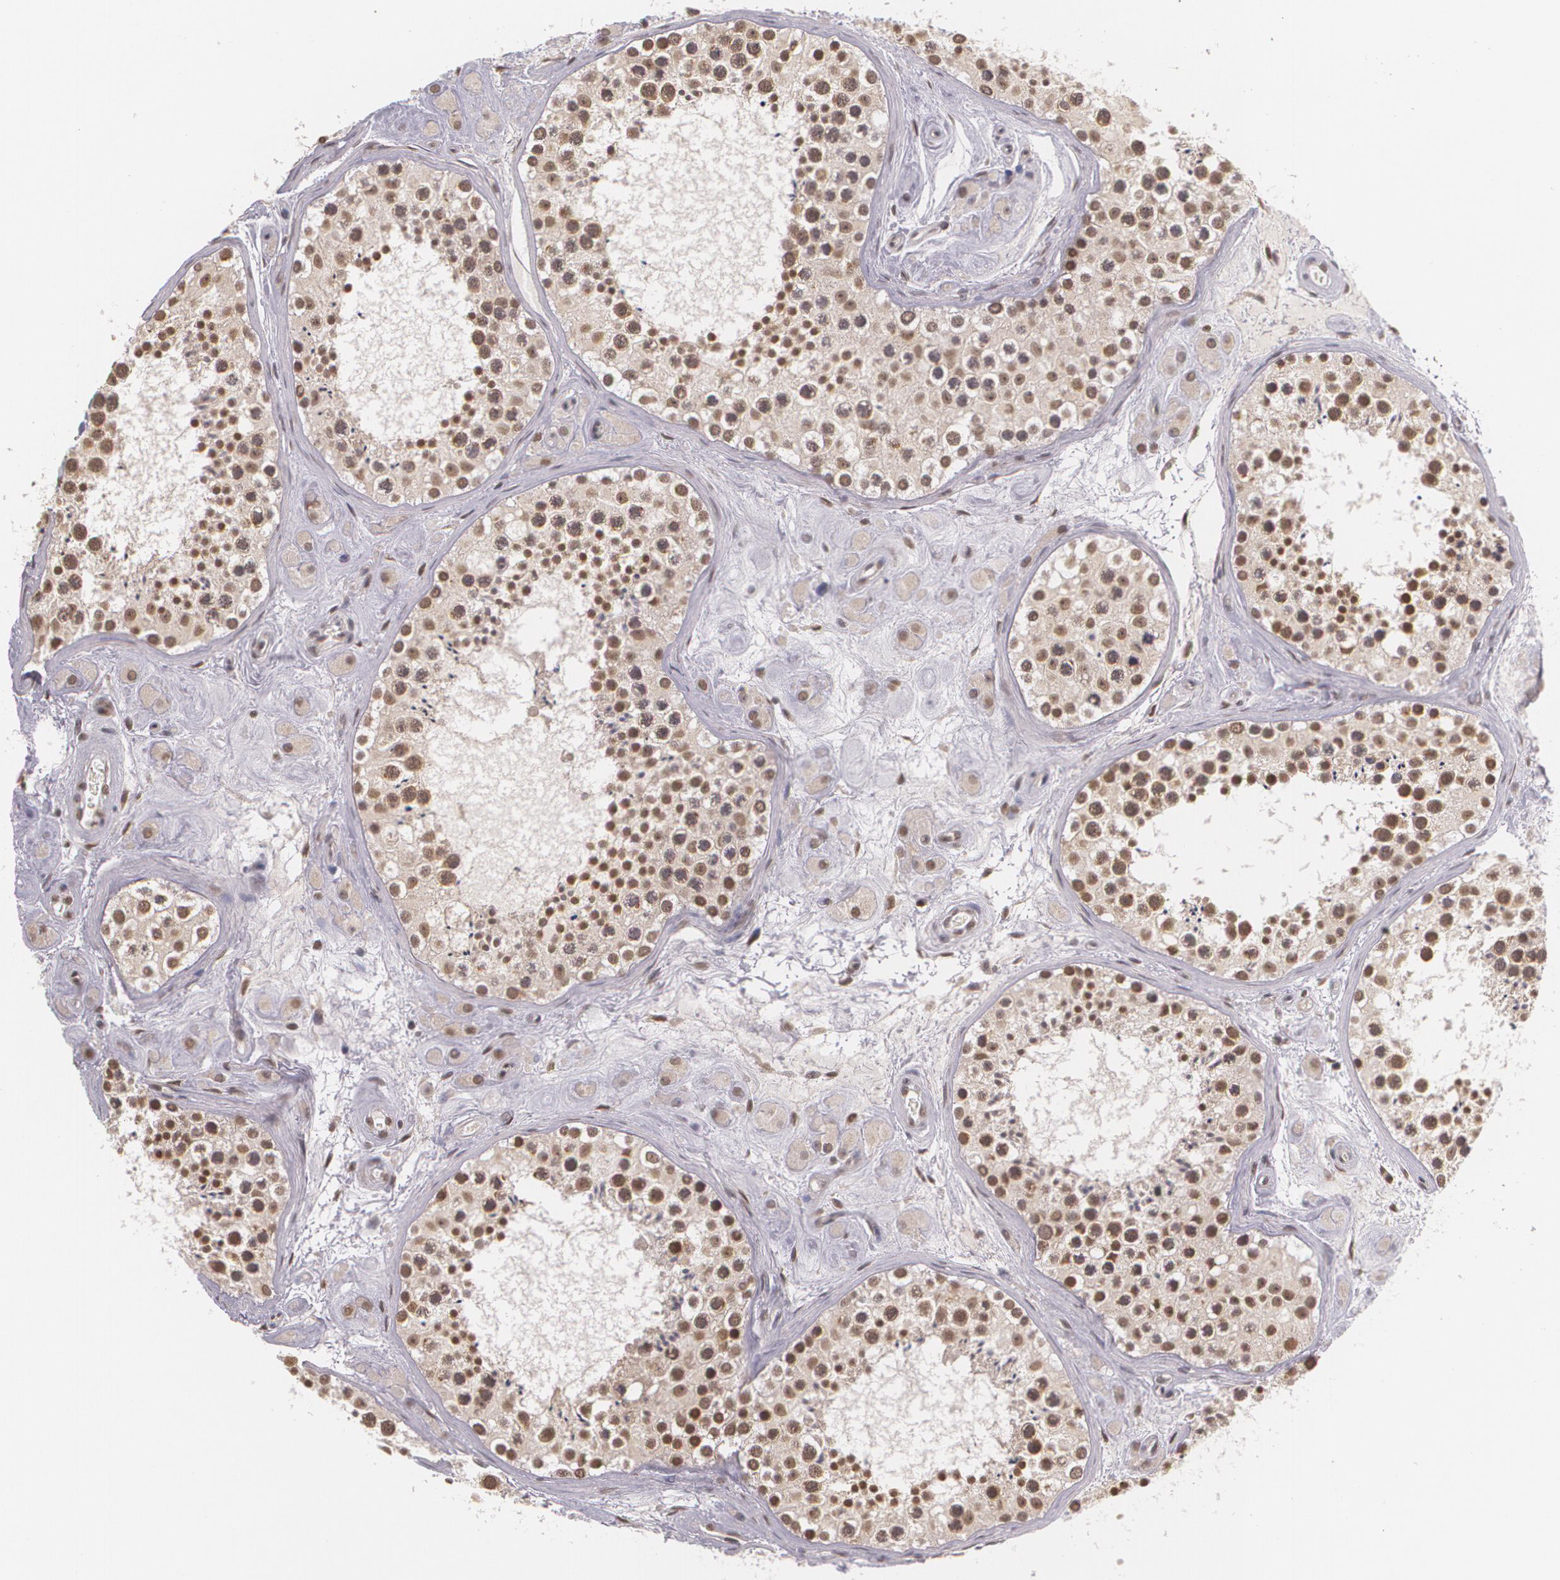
{"staining": {"intensity": "strong", "quantity": ">75%", "location": "cytoplasmic/membranous,nuclear"}, "tissue": "testis", "cell_type": "Cells in seminiferous ducts", "image_type": "normal", "snomed": [{"axis": "morphology", "description": "Normal tissue, NOS"}, {"axis": "topography", "description": "Testis"}], "caption": "Testis was stained to show a protein in brown. There is high levels of strong cytoplasmic/membranous,nuclear staining in approximately >75% of cells in seminiferous ducts. (Stains: DAB in brown, nuclei in blue, Microscopy: brightfield microscopy at high magnification).", "gene": "ALX1", "patient": {"sex": "male", "age": 38}}